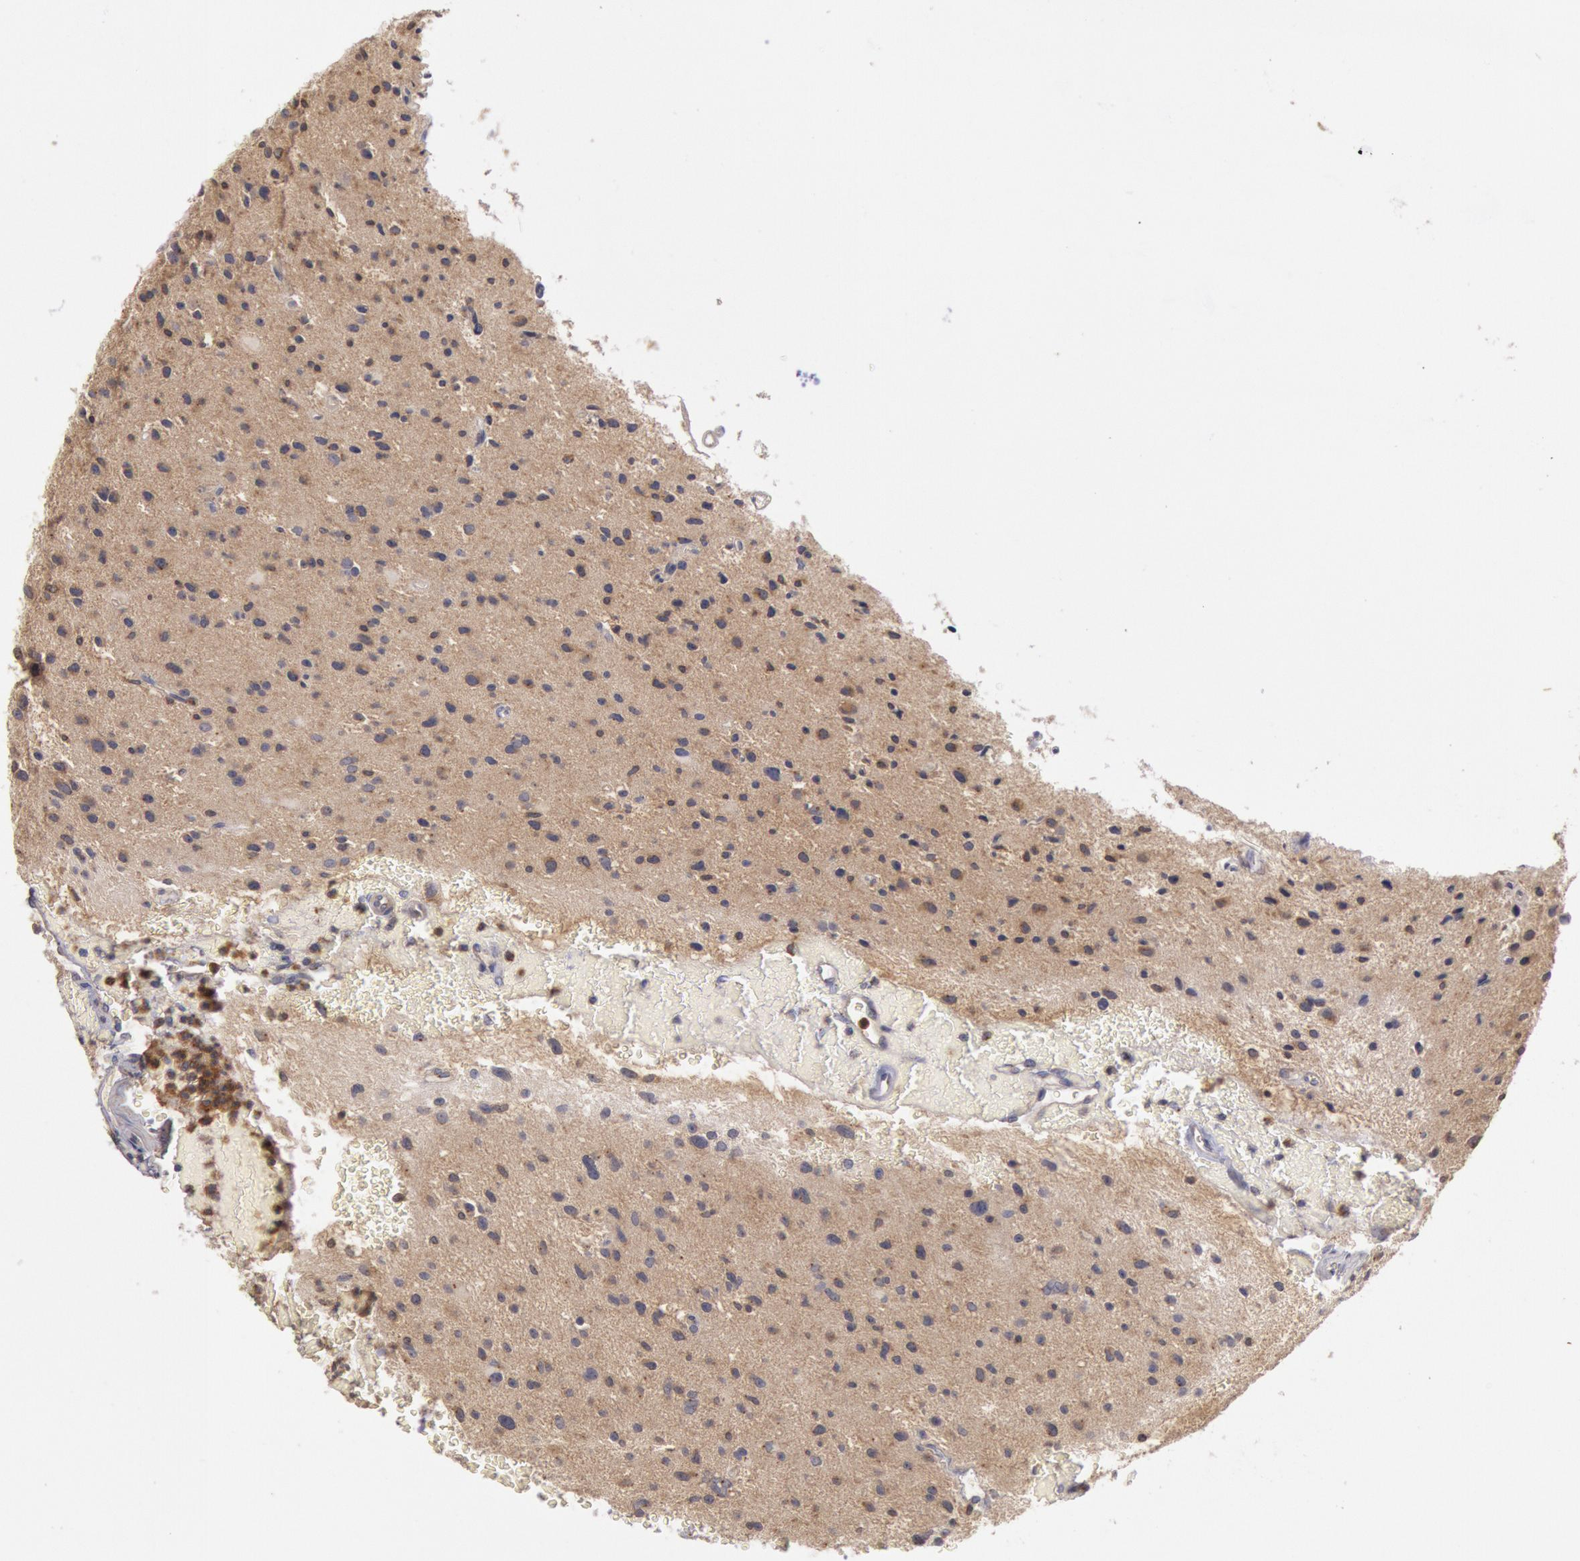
{"staining": {"intensity": "moderate", "quantity": "<25%", "location": "cytoplasmic/membranous"}, "tissue": "glioma", "cell_type": "Tumor cells", "image_type": "cancer", "snomed": [{"axis": "morphology", "description": "Glioma, malignant, Low grade"}, {"axis": "topography", "description": "Brain"}], "caption": "Glioma stained for a protein (brown) shows moderate cytoplasmic/membranous positive expression in approximately <25% of tumor cells.", "gene": "PLA2G6", "patient": {"sex": "female", "age": 46}}